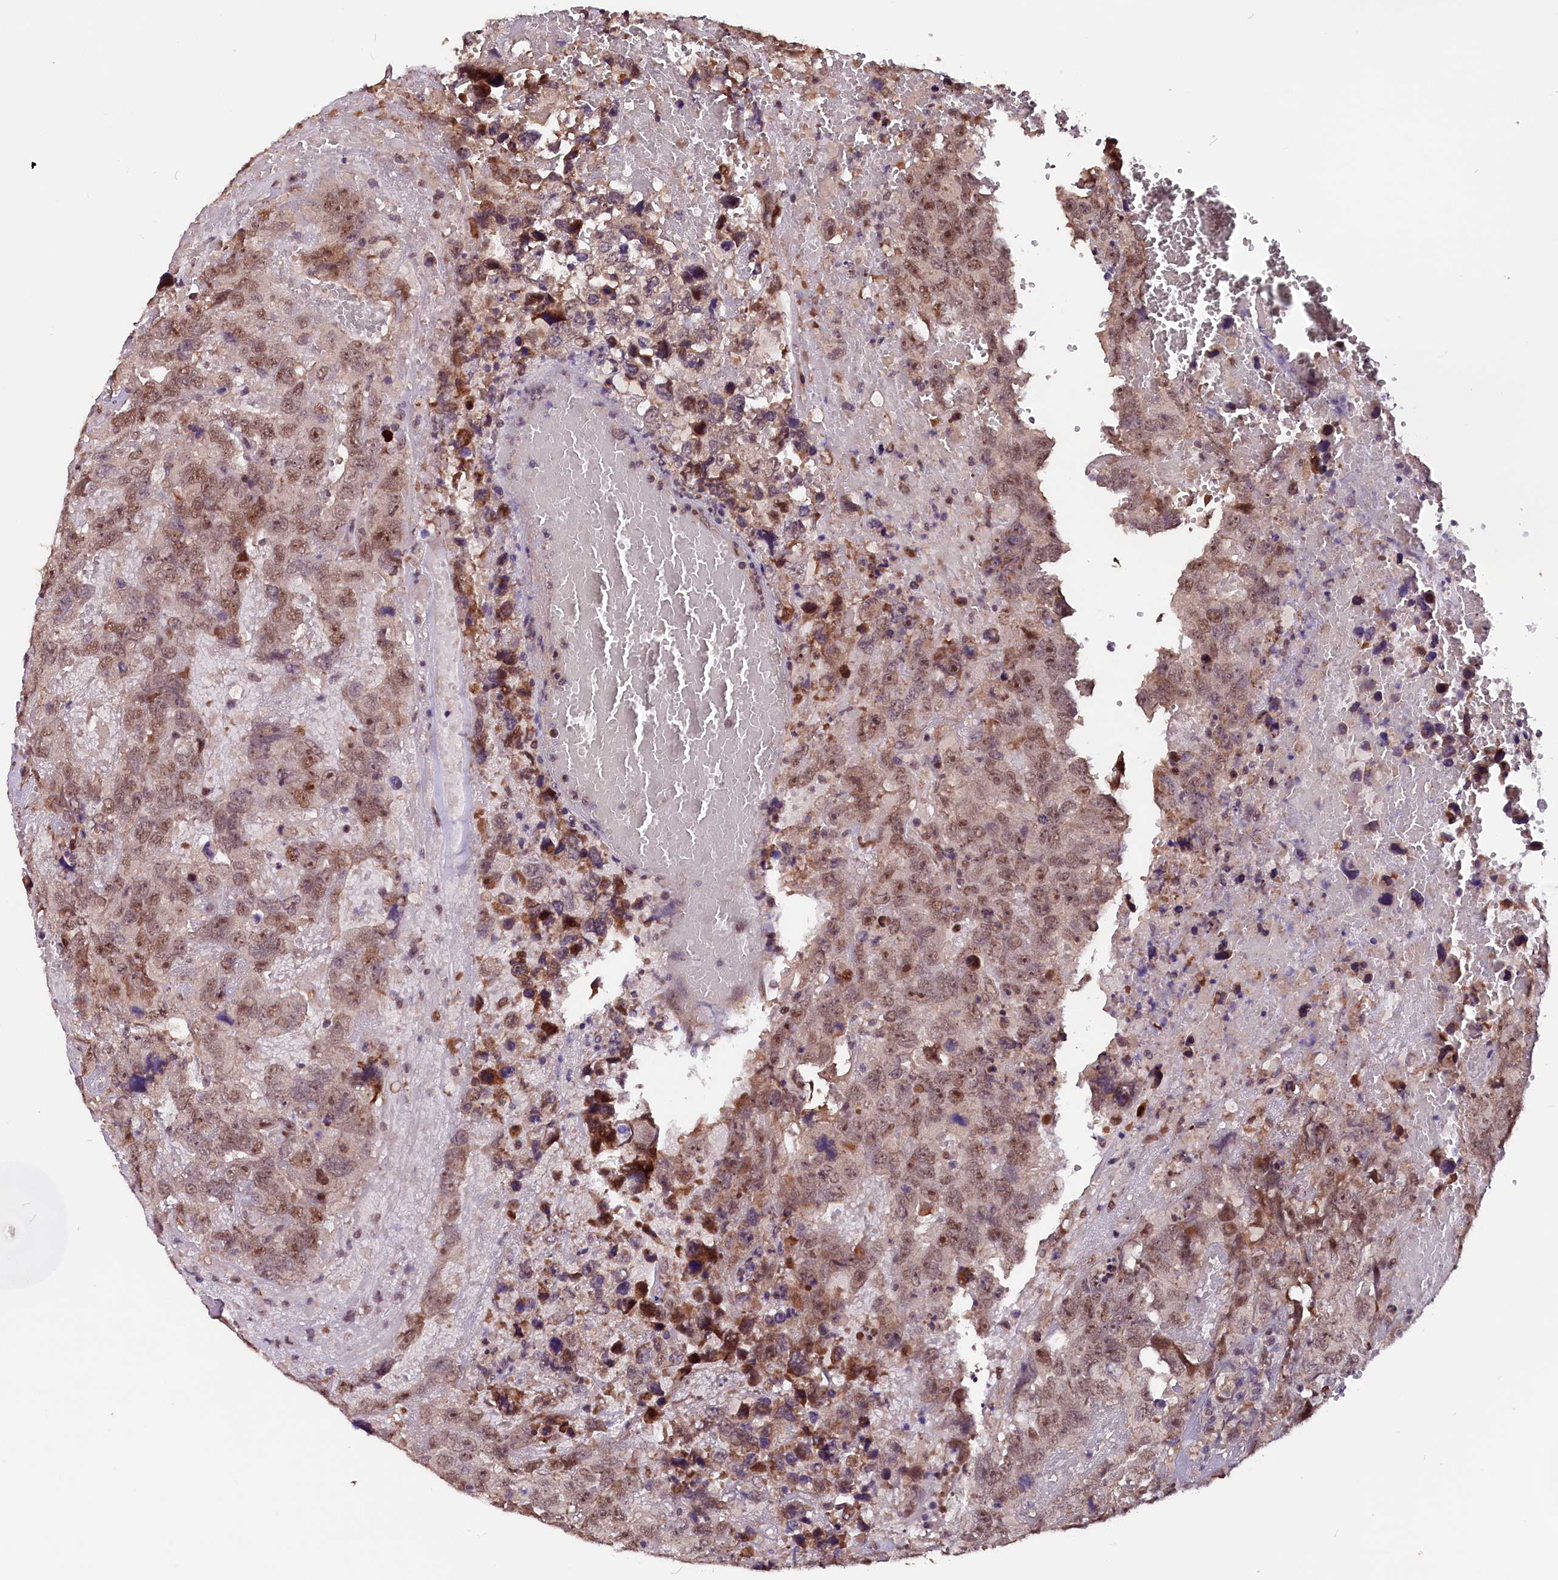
{"staining": {"intensity": "moderate", "quantity": ">75%", "location": "nuclear"}, "tissue": "testis cancer", "cell_type": "Tumor cells", "image_type": "cancer", "snomed": [{"axis": "morphology", "description": "Carcinoma, Embryonal, NOS"}, {"axis": "topography", "description": "Testis"}], "caption": "Immunohistochemistry (IHC) of testis embryonal carcinoma exhibits medium levels of moderate nuclear positivity in approximately >75% of tumor cells. (DAB (3,3'-diaminobenzidine) IHC, brown staining for protein, blue staining for nuclei).", "gene": "RNMT", "patient": {"sex": "male", "age": 45}}